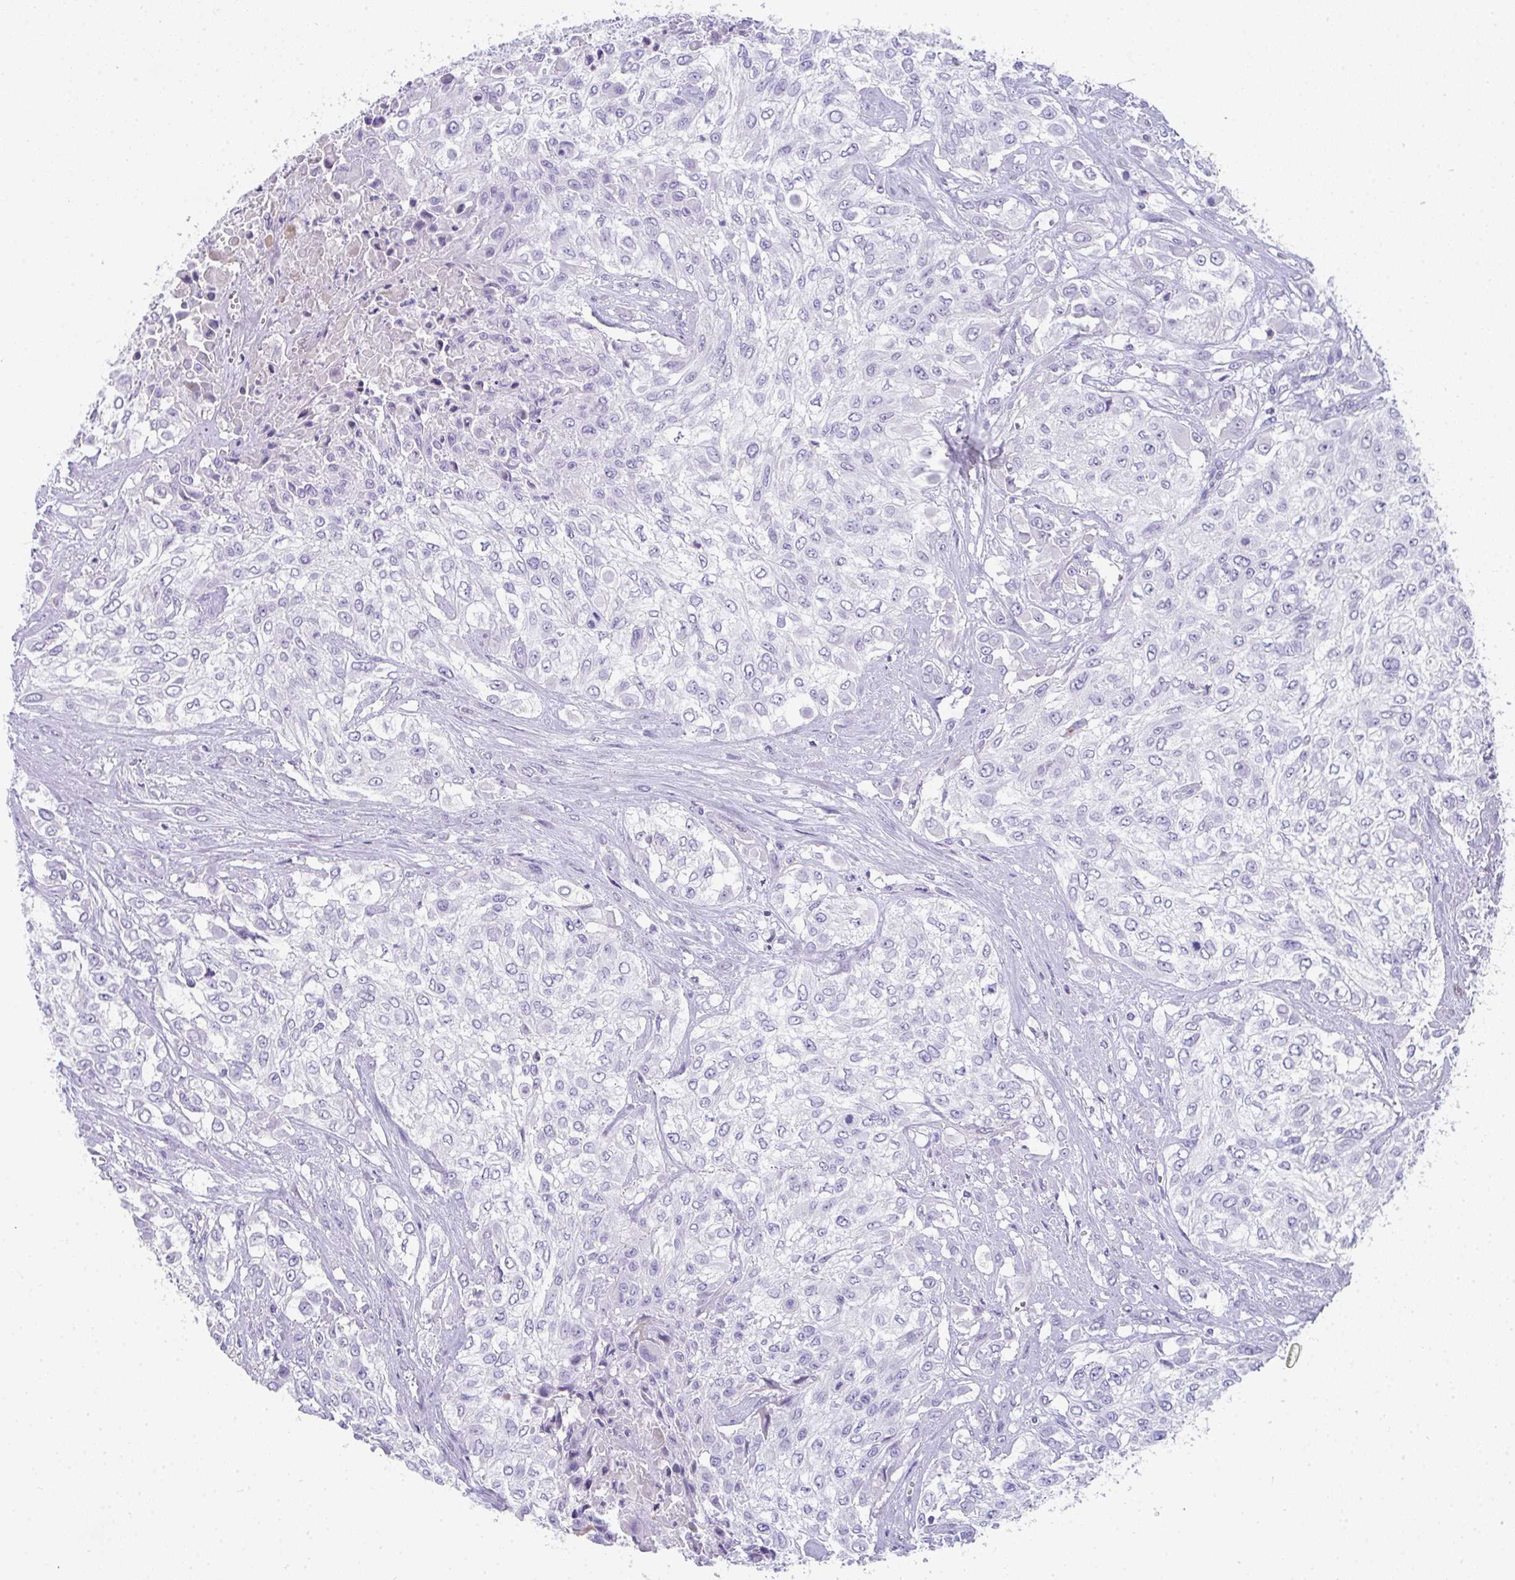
{"staining": {"intensity": "negative", "quantity": "none", "location": "none"}, "tissue": "urothelial cancer", "cell_type": "Tumor cells", "image_type": "cancer", "snomed": [{"axis": "morphology", "description": "Urothelial carcinoma, High grade"}, {"axis": "topography", "description": "Urinary bladder"}], "caption": "The photomicrograph shows no staining of tumor cells in high-grade urothelial carcinoma.", "gene": "TTC30B", "patient": {"sex": "male", "age": 57}}